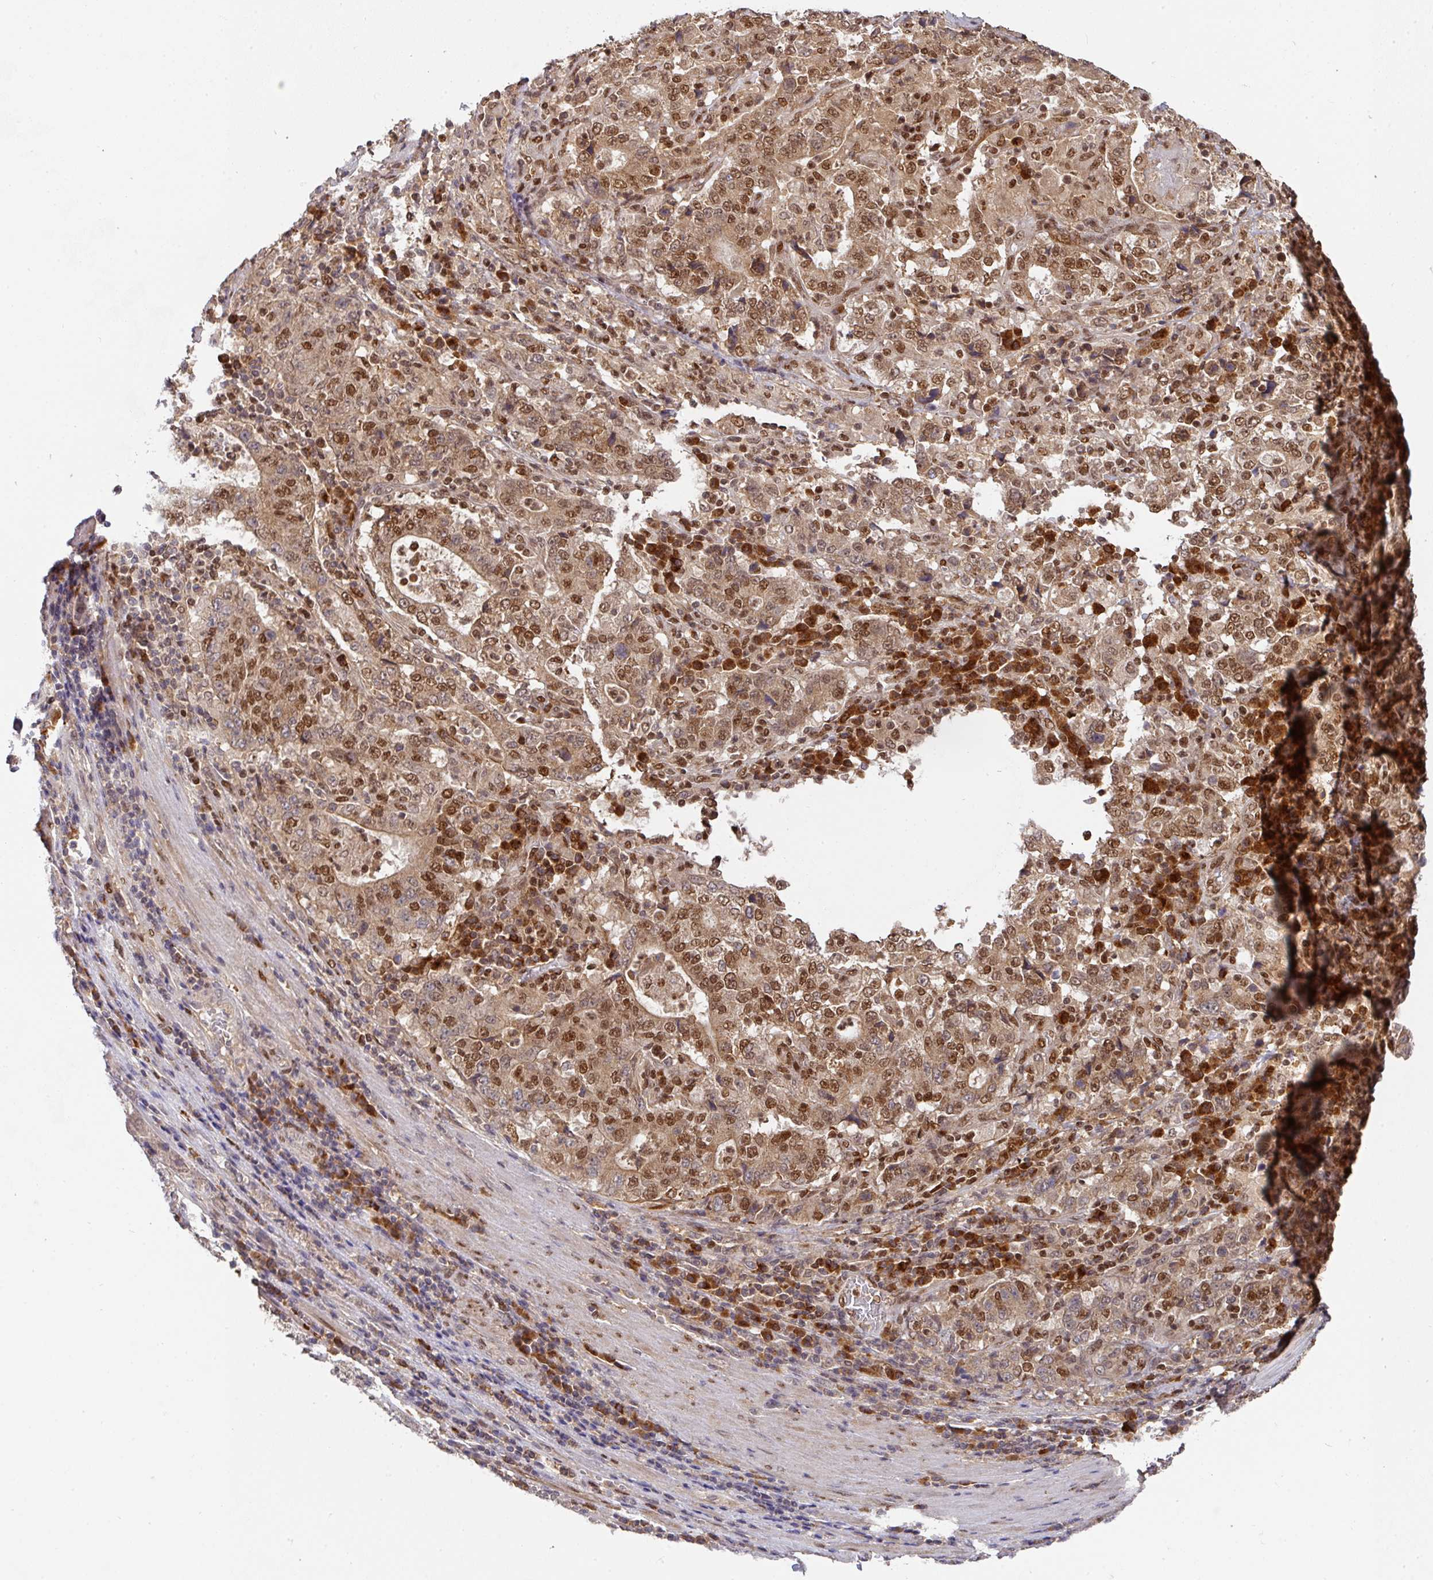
{"staining": {"intensity": "moderate", "quantity": ">75%", "location": "cytoplasmic/membranous,nuclear"}, "tissue": "stomach cancer", "cell_type": "Tumor cells", "image_type": "cancer", "snomed": [{"axis": "morphology", "description": "Normal tissue, NOS"}, {"axis": "morphology", "description": "Adenocarcinoma, NOS"}, {"axis": "topography", "description": "Stomach, upper"}, {"axis": "topography", "description": "Stomach"}], "caption": "This is an image of immunohistochemistry staining of stomach cancer, which shows moderate expression in the cytoplasmic/membranous and nuclear of tumor cells.", "gene": "DIDO1", "patient": {"sex": "male", "age": 59}}